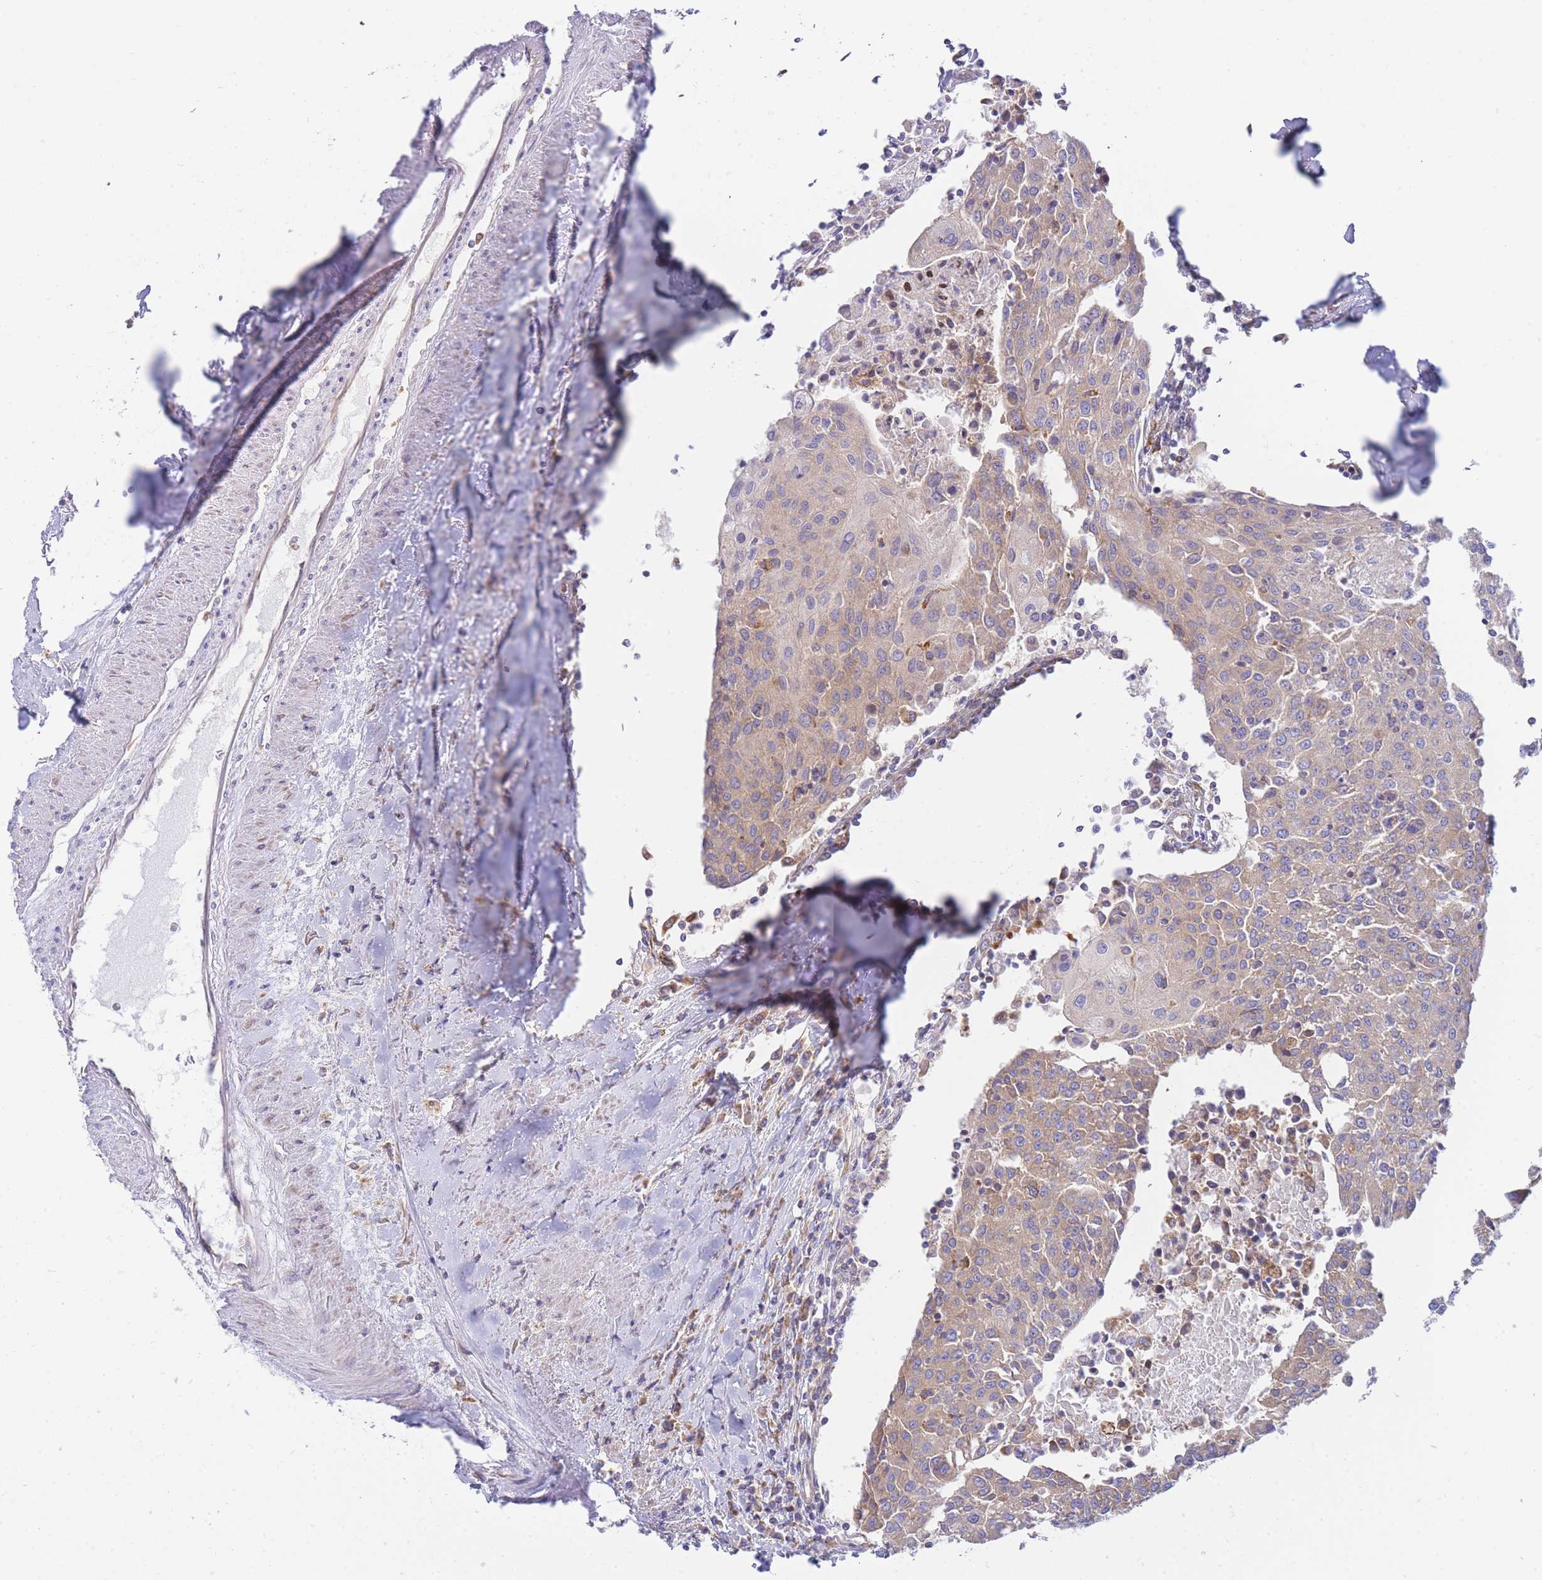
{"staining": {"intensity": "weak", "quantity": ">75%", "location": "cytoplasmic/membranous"}, "tissue": "urothelial cancer", "cell_type": "Tumor cells", "image_type": "cancer", "snomed": [{"axis": "morphology", "description": "Urothelial carcinoma, High grade"}, {"axis": "topography", "description": "Urinary bladder"}], "caption": "This photomicrograph exhibits IHC staining of human high-grade urothelial carcinoma, with low weak cytoplasmic/membranous staining in about >75% of tumor cells.", "gene": "SH2B2", "patient": {"sex": "female", "age": 85}}